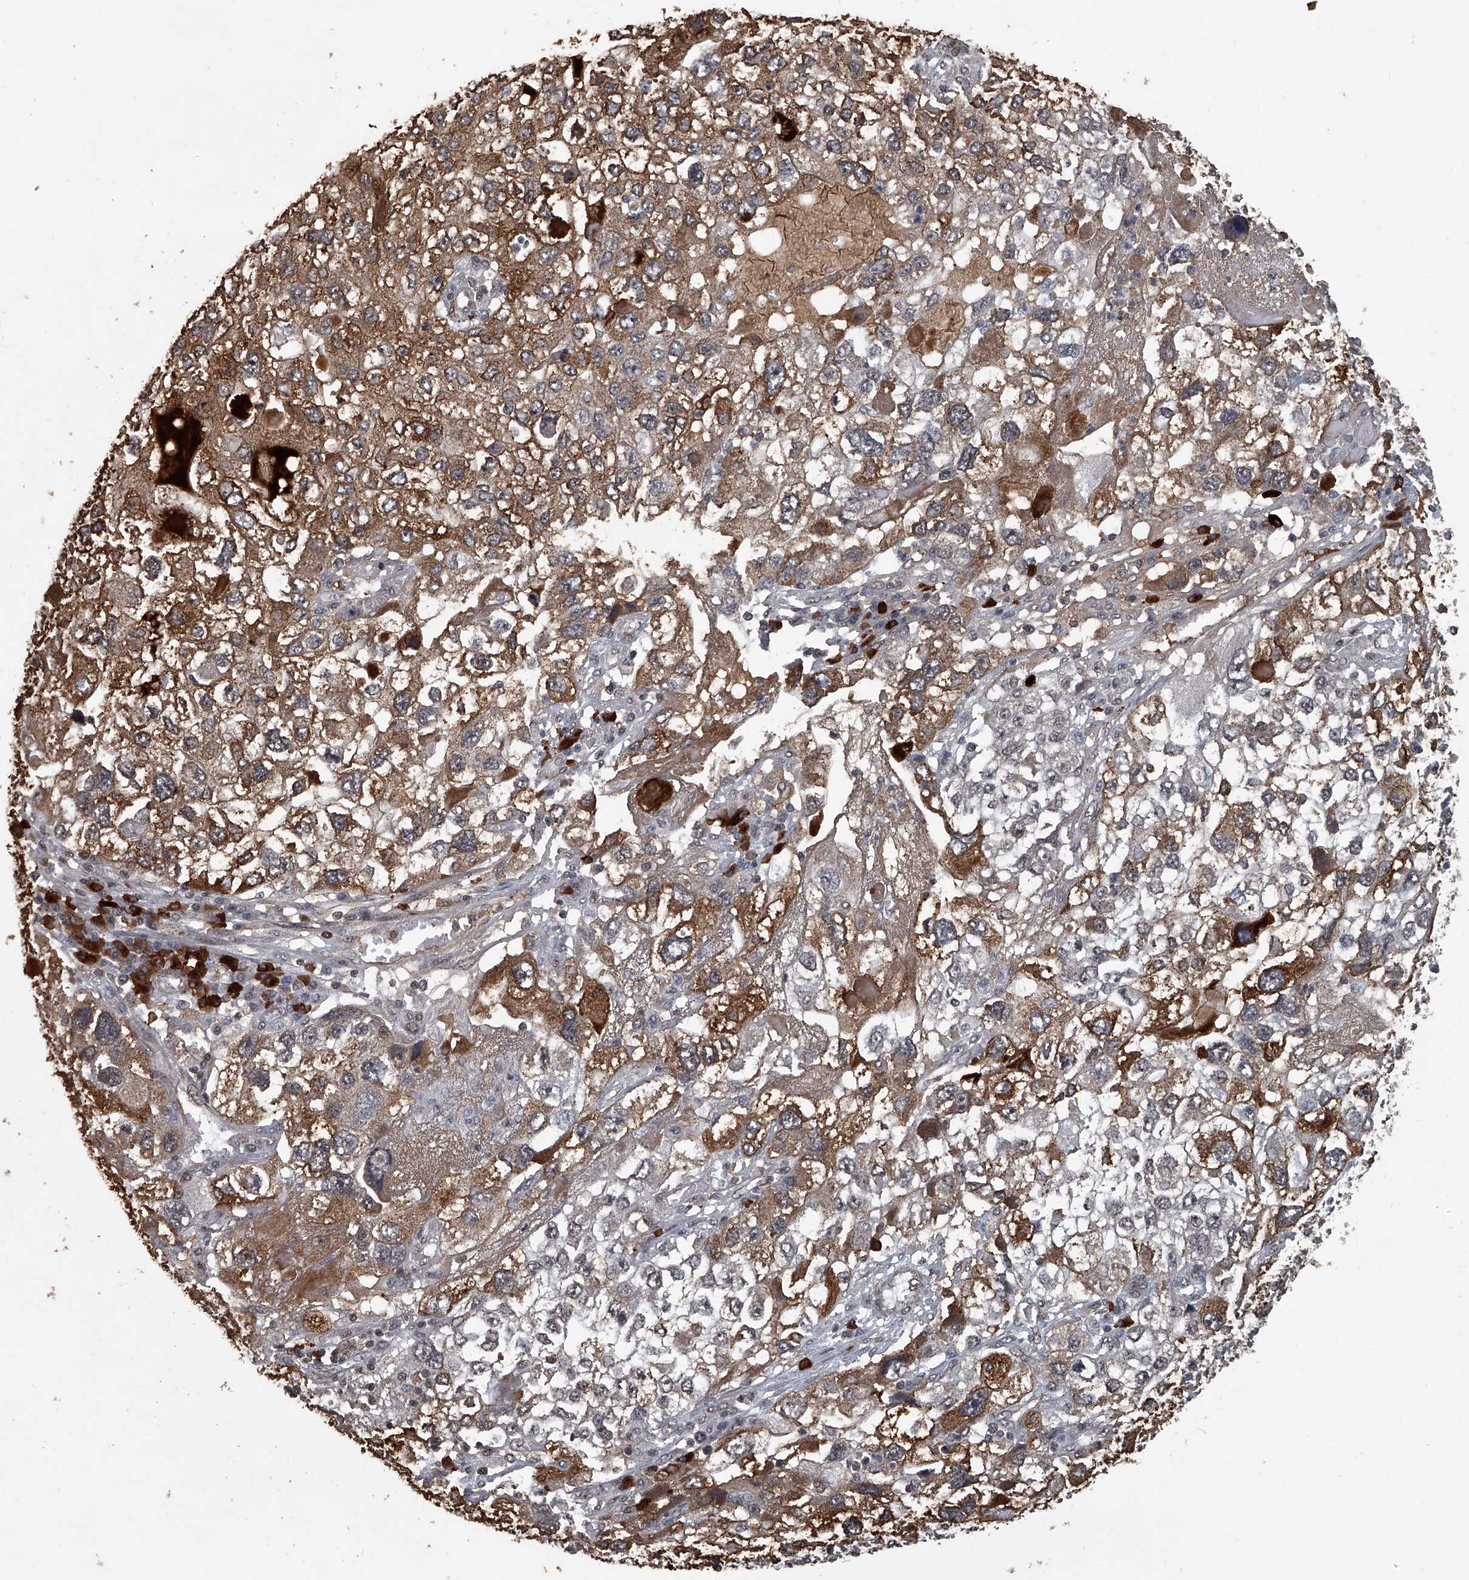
{"staining": {"intensity": "moderate", "quantity": ">75%", "location": "cytoplasmic/membranous"}, "tissue": "endometrial cancer", "cell_type": "Tumor cells", "image_type": "cancer", "snomed": [{"axis": "morphology", "description": "Adenocarcinoma, NOS"}, {"axis": "topography", "description": "Endometrium"}], "caption": "Adenocarcinoma (endometrial) stained with a protein marker exhibits moderate staining in tumor cells.", "gene": "GPR132", "patient": {"sex": "female", "age": 49}}